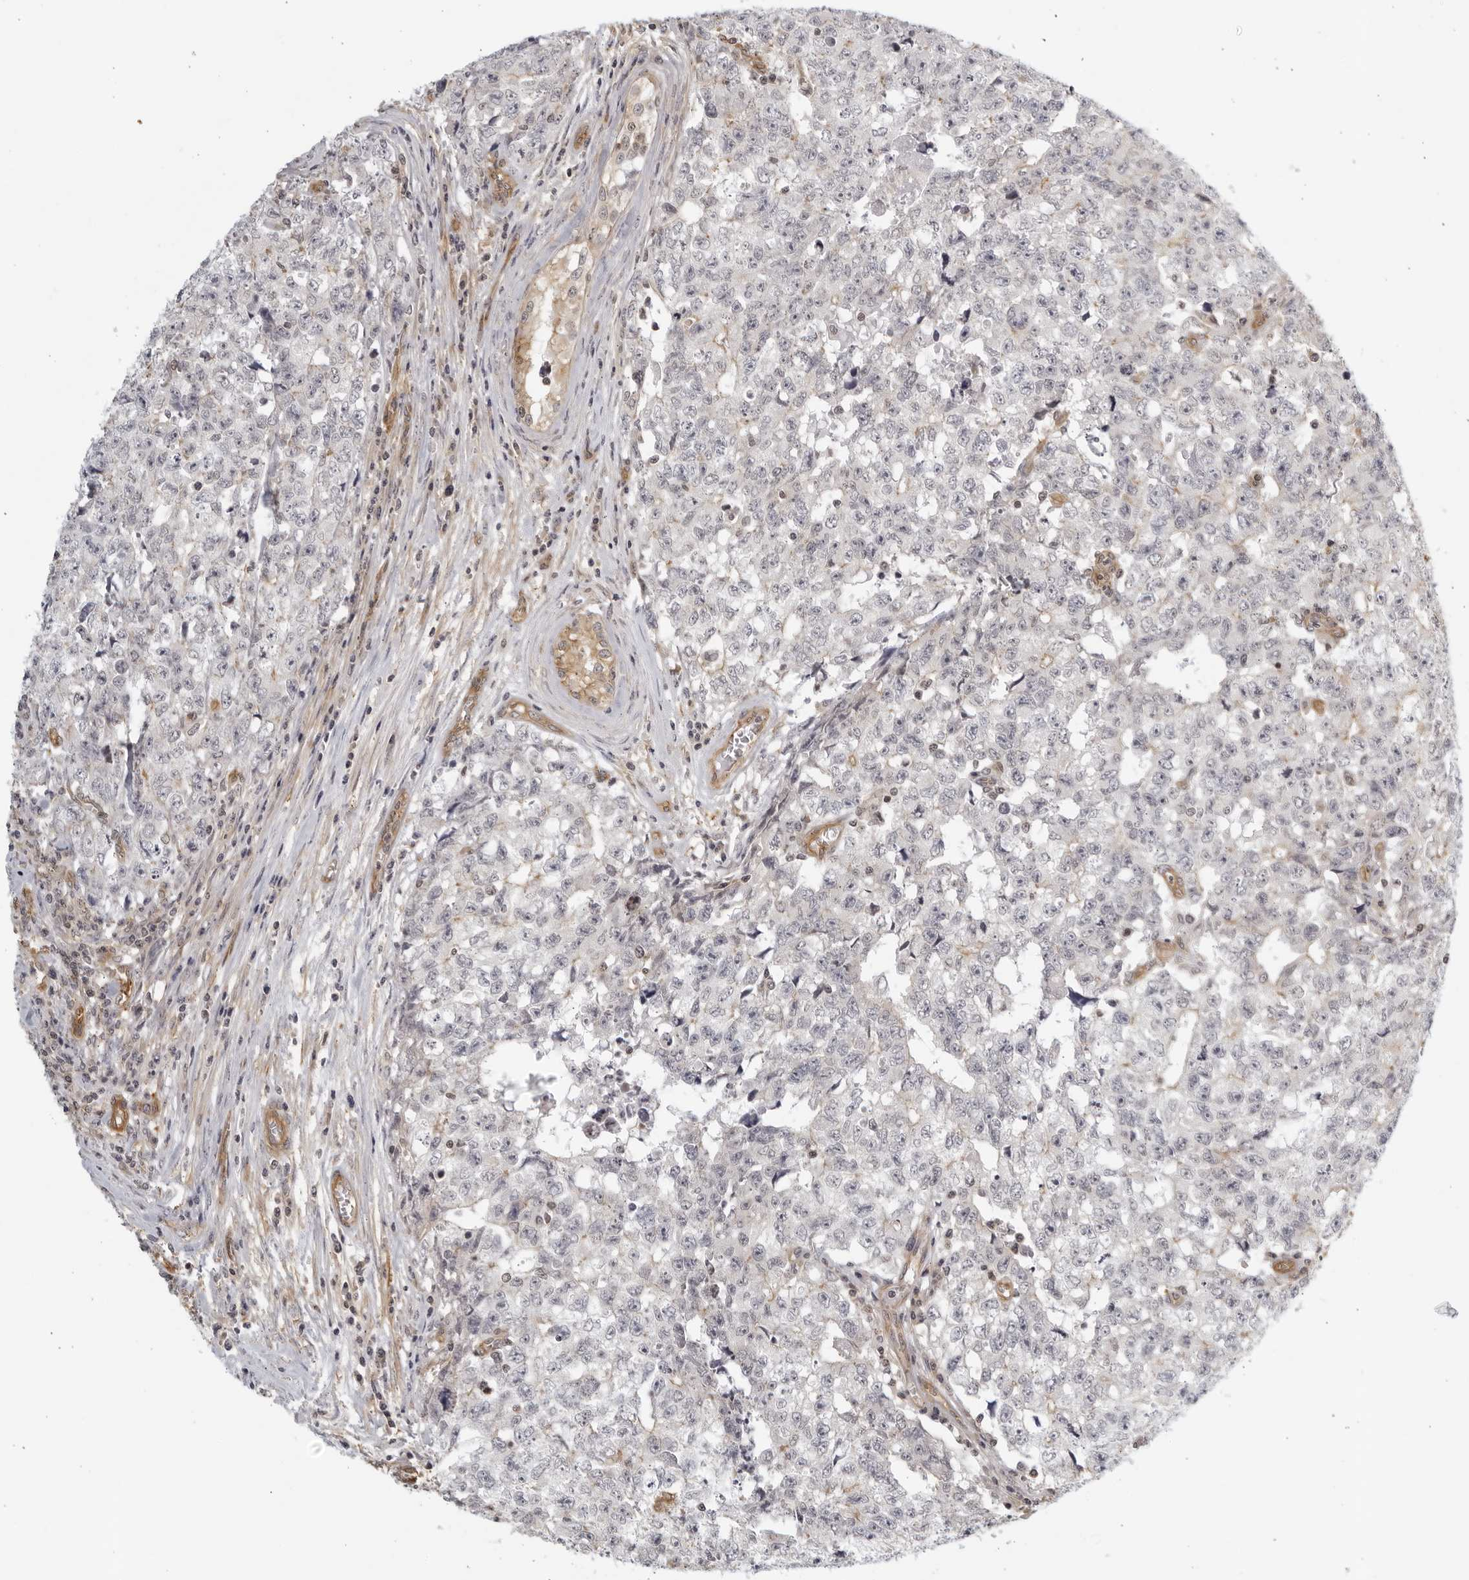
{"staining": {"intensity": "negative", "quantity": "none", "location": "none"}, "tissue": "testis cancer", "cell_type": "Tumor cells", "image_type": "cancer", "snomed": [{"axis": "morphology", "description": "Carcinoma, Embryonal, NOS"}, {"axis": "topography", "description": "Testis"}], "caption": "Tumor cells show no significant expression in testis embryonal carcinoma.", "gene": "SERTAD4", "patient": {"sex": "male", "age": 28}}